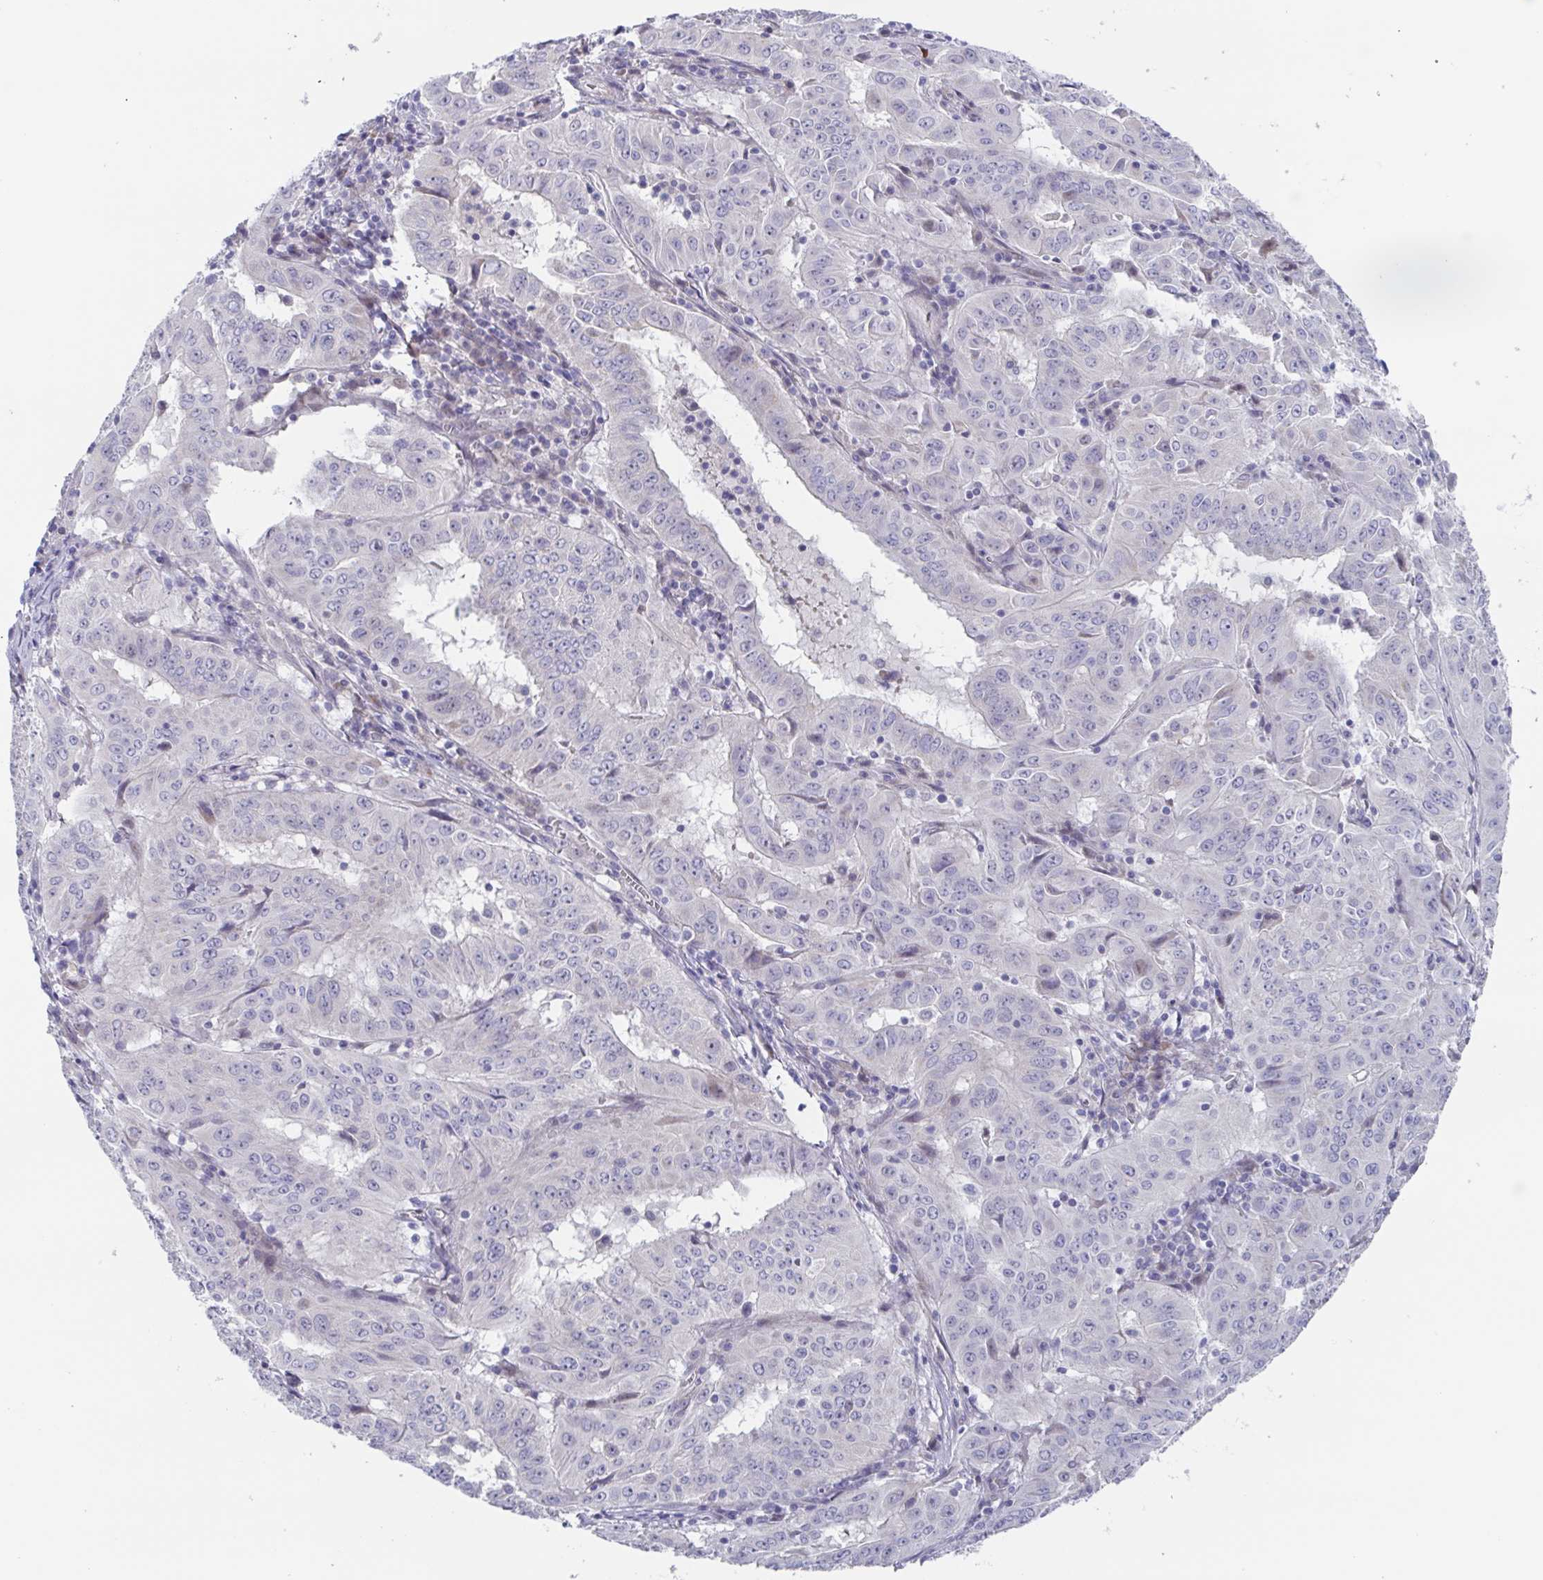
{"staining": {"intensity": "negative", "quantity": "none", "location": "none"}, "tissue": "pancreatic cancer", "cell_type": "Tumor cells", "image_type": "cancer", "snomed": [{"axis": "morphology", "description": "Adenocarcinoma, NOS"}, {"axis": "topography", "description": "Pancreas"}], "caption": "Immunohistochemical staining of human pancreatic cancer exhibits no significant staining in tumor cells. Nuclei are stained in blue.", "gene": "POU2F3", "patient": {"sex": "male", "age": 63}}